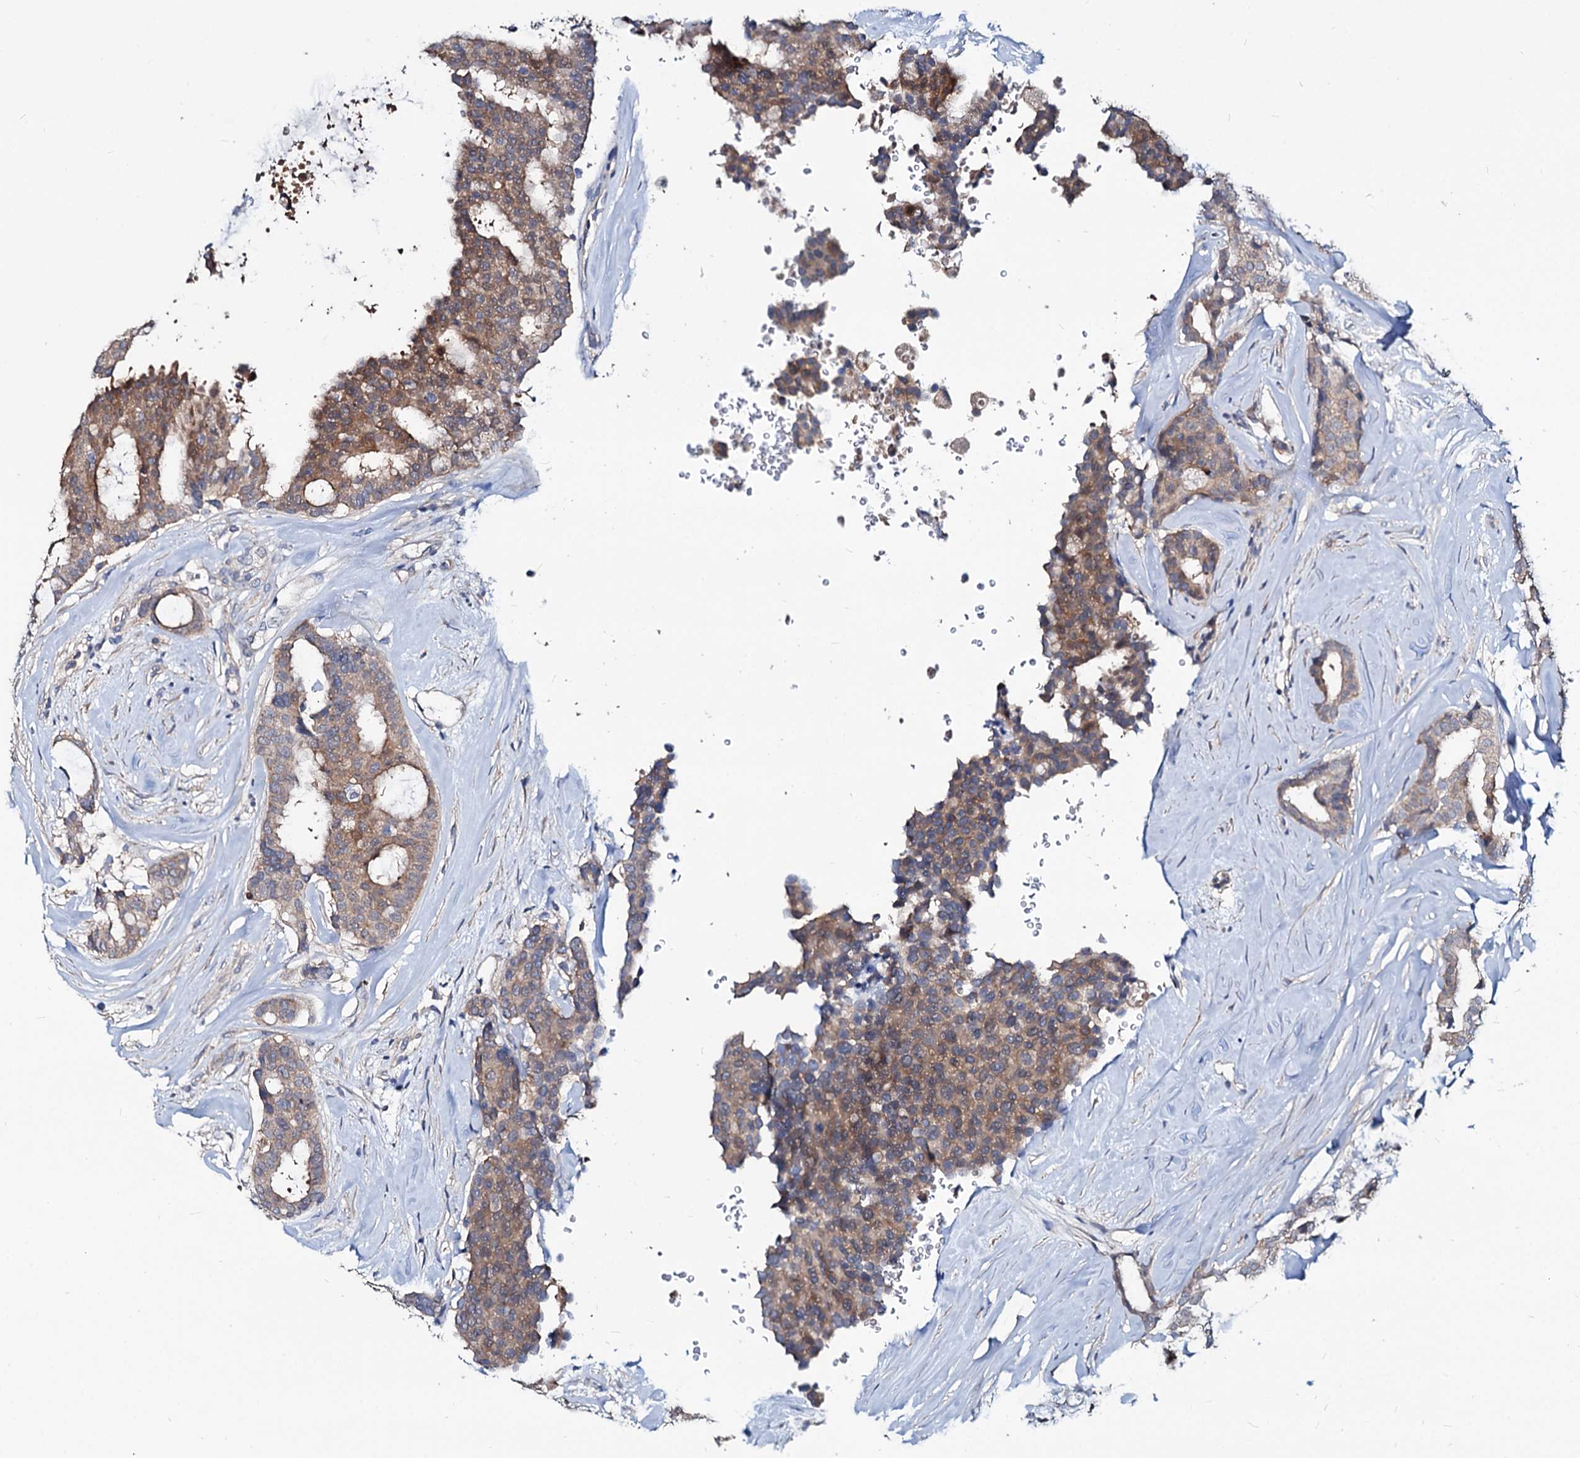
{"staining": {"intensity": "moderate", "quantity": ">75%", "location": "cytoplasmic/membranous"}, "tissue": "breast cancer", "cell_type": "Tumor cells", "image_type": "cancer", "snomed": [{"axis": "morphology", "description": "Duct carcinoma"}, {"axis": "topography", "description": "Breast"}], "caption": "This is an image of IHC staining of intraductal carcinoma (breast), which shows moderate expression in the cytoplasmic/membranous of tumor cells.", "gene": "IDI1", "patient": {"sex": "female", "age": 75}}